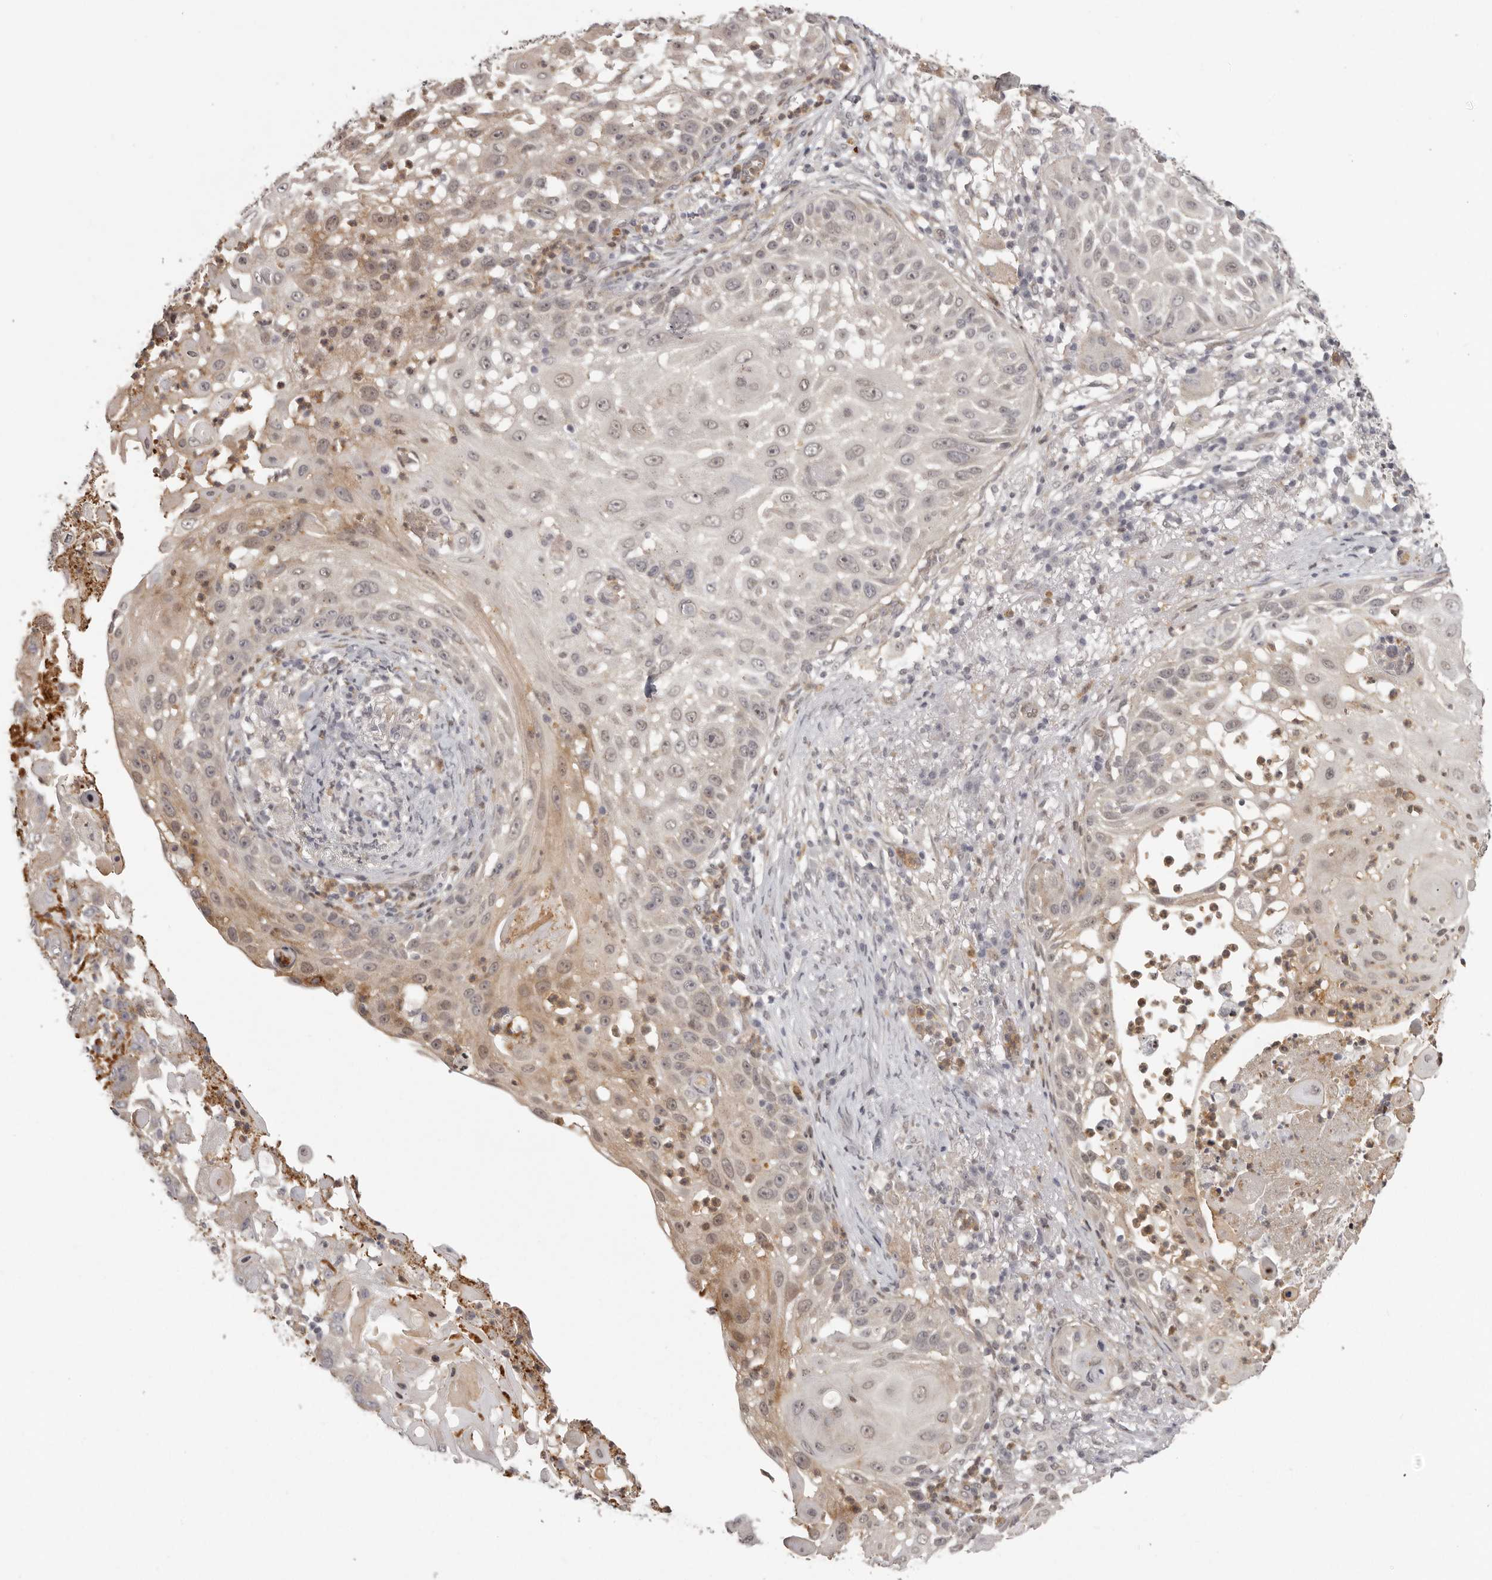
{"staining": {"intensity": "weak", "quantity": "<25%", "location": "nuclear"}, "tissue": "skin cancer", "cell_type": "Tumor cells", "image_type": "cancer", "snomed": [{"axis": "morphology", "description": "Squamous cell carcinoma, NOS"}, {"axis": "topography", "description": "Skin"}], "caption": "Squamous cell carcinoma (skin) was stained to show a protein in brown. There is no significant staining in tumor cells.", "gene": "RNF2", "patient": {"sex": "female", "age": 44}}